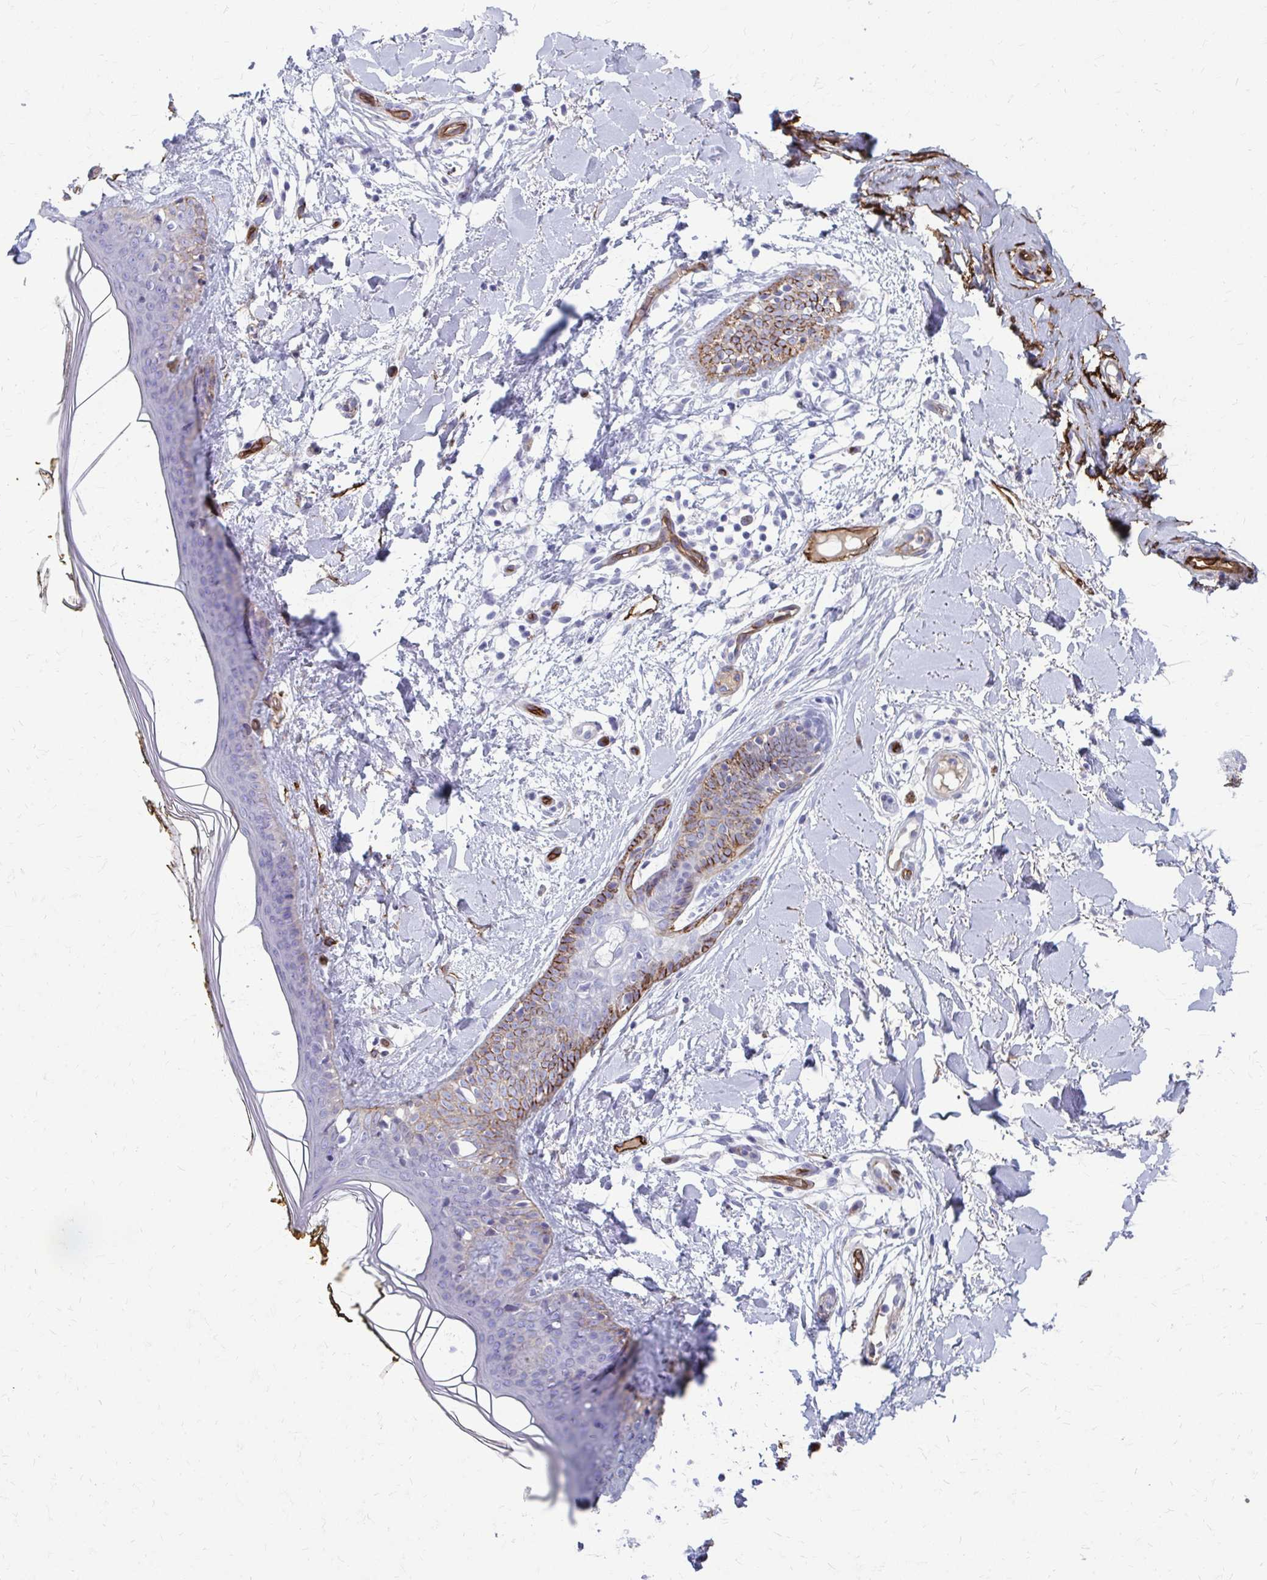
{"staining": {"intensity": "negative", "quantity": "none", "location": "none"}, "tissue": "skin", "cell_type": "Fibroblasts", "image_type": "normal", "snomed": [{"axis": "morphology", "description": "Normal tissue, NOS"}, {"axis": "topography", "description": "Skin"}], "caption": "Immunohistochemistry (IHC) photomicrograph of unremarkable skin: human skin stained with DAB exhibits no significant protein positivity in fibroblasts.", "gene": "ADIPOQ", "patient": {"sex": "female", "age": 34}}